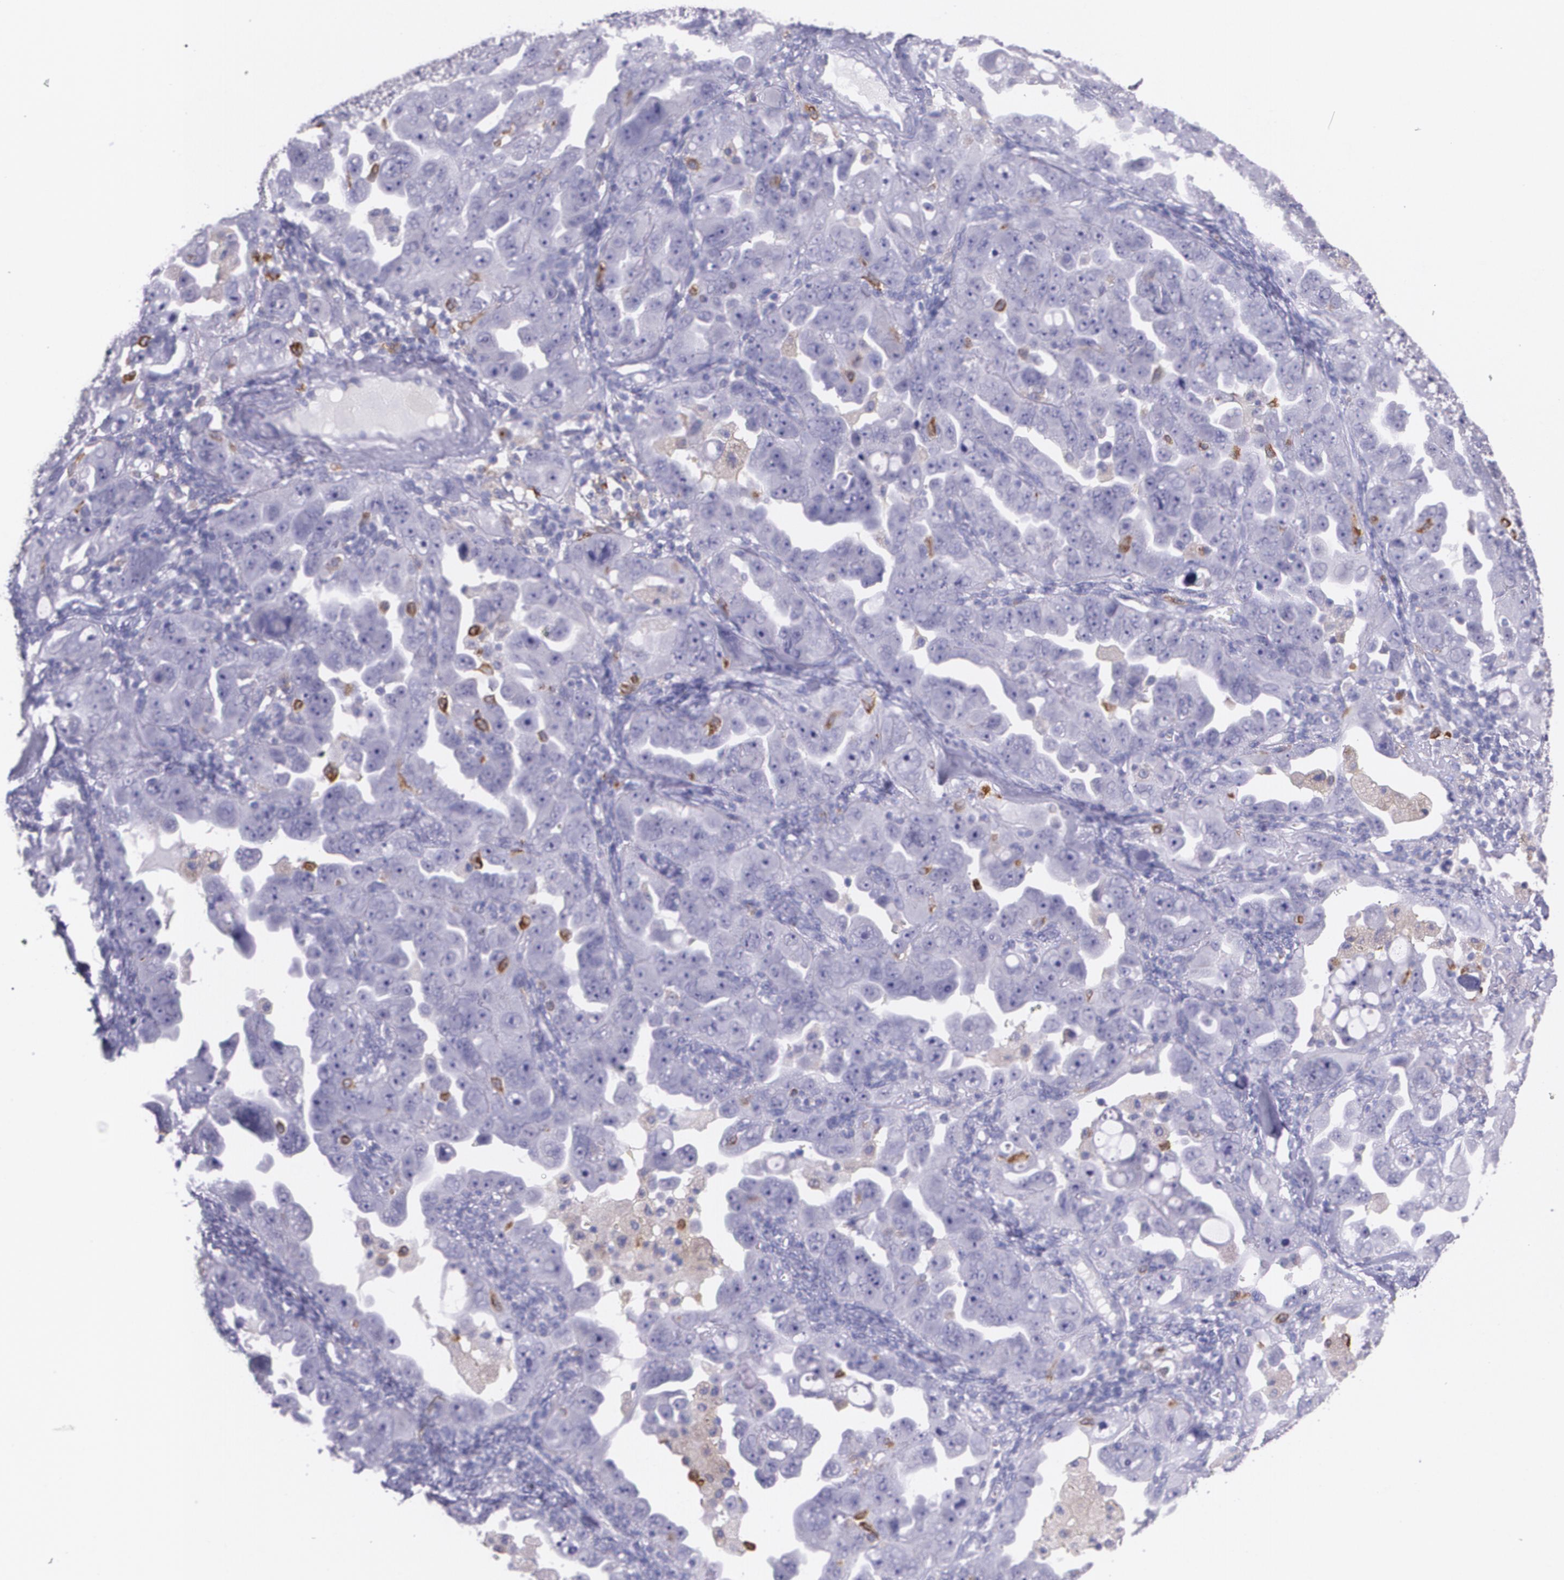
{"staining": {"intensity": "negative", "quantity": "none", "location": "none"}, "tissue": "ovarian cancer", "cell_type": "Tumor cells", "image_type": "cancer", "snomed": [{"axis": "morphology", "description": "Cystadenocarcinoma, serous, NOS"}, {"axis": "topography", "description": "Ovary"}], "caption": "Human ovarian cancer (serous cystadenocarcinoma) stained for a protein using immunohistochemistry (IHC) reveals no expression in tumor cells.", "gene": "RTN1", "patient": {"sex": "female", "age": 66}}